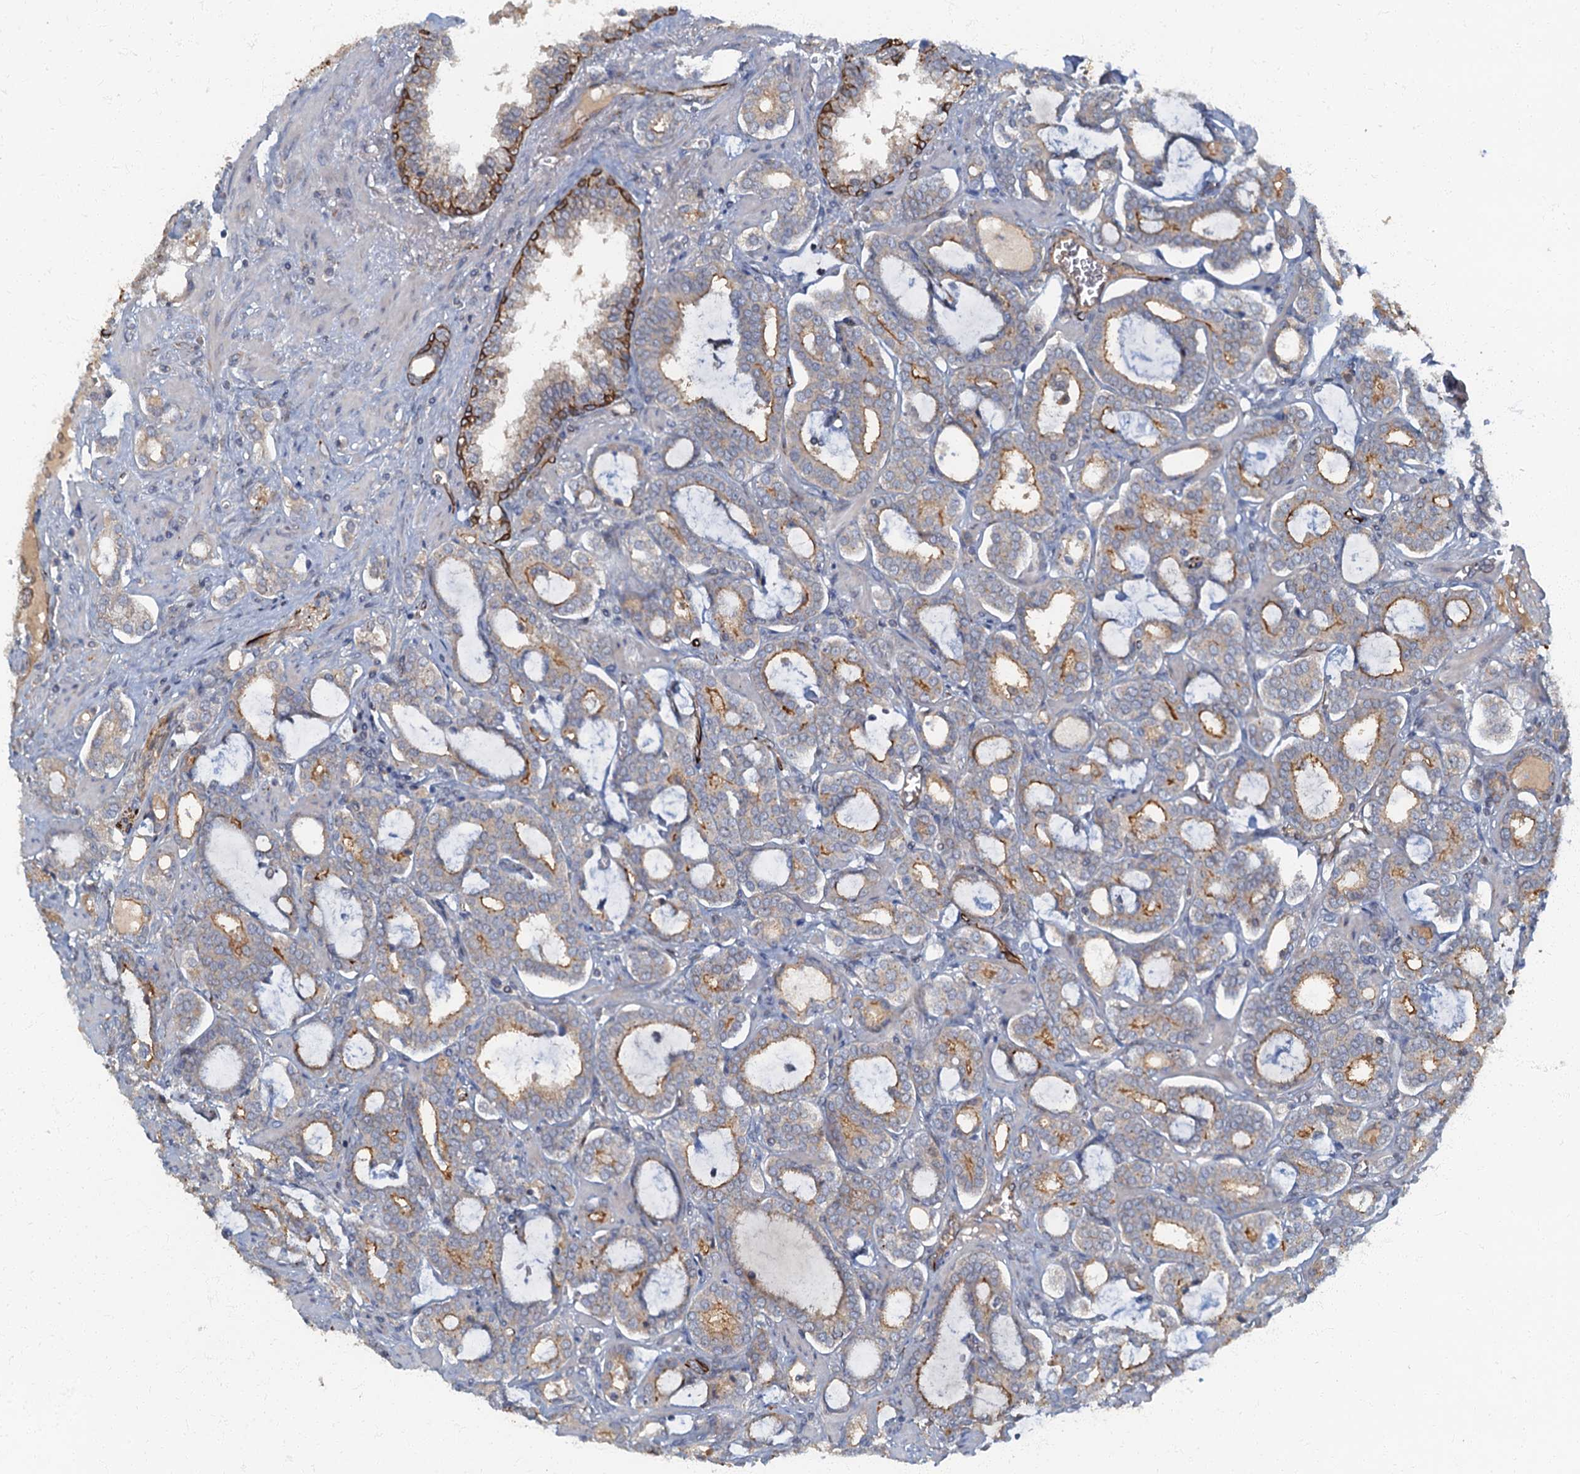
{"staining": {"intensity": "moderate", "quantity": "<25%", "location": "cytoplasmic/membranous"}, "tissue": "prostate cancer", "cell_type": "Tumor cells", "image_type": "cancer", "snomed": [{"axis": "morphology", "description": "Adenocarcinoma, High grade"}, {"axis": "topography", "description": "Prostate and seminal vesicle, NOS"}], "caption": "Tumor cells demonstrate low levels of moderate cytoplasmic/membranous positivity in about <25% of cells in human prostate cancer.", "gene": "ARL11", "patient": {"sex": "male", "age": 67}}